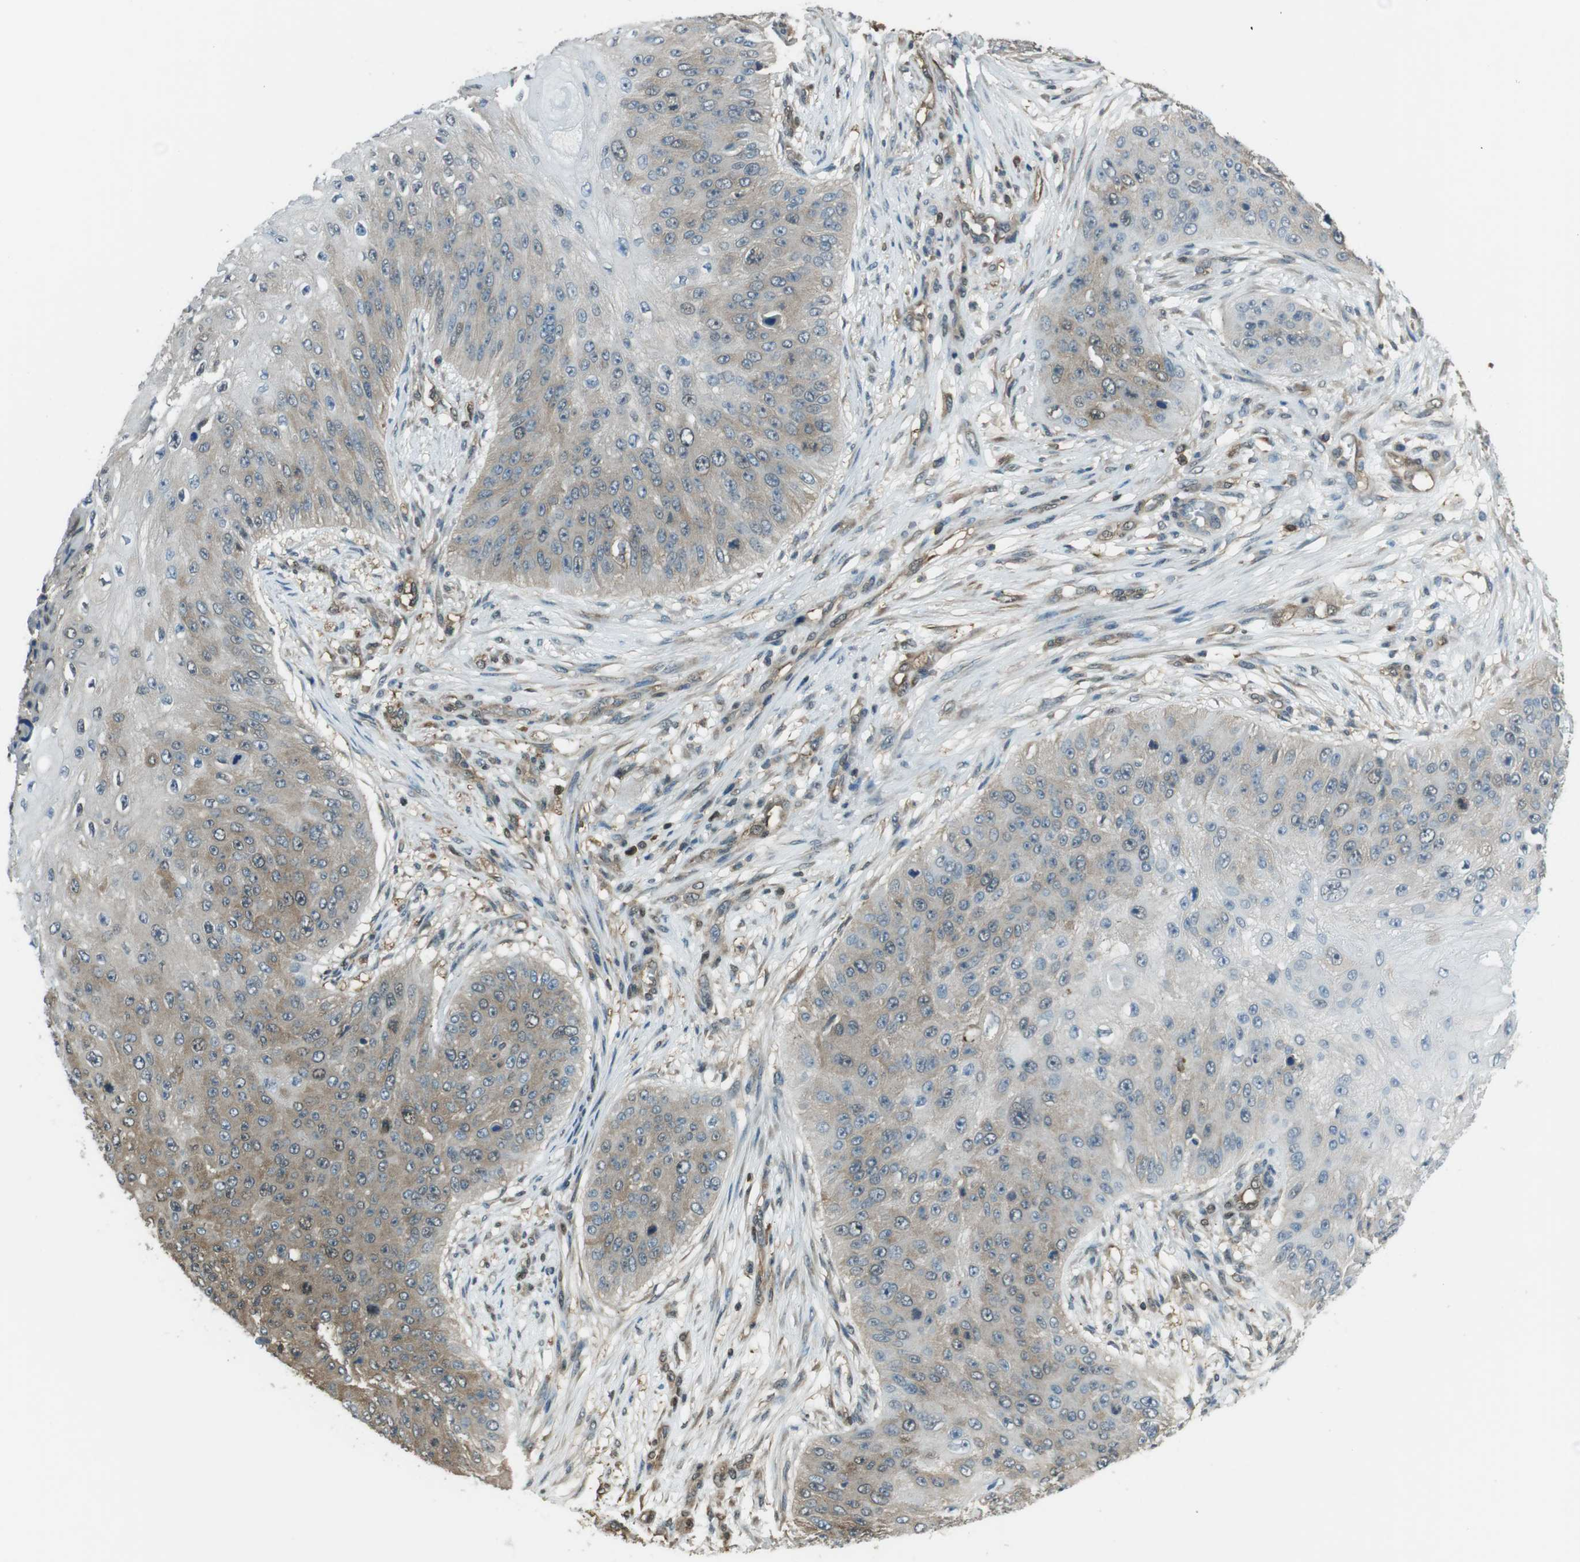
{"staining": {"intensity": "weak", "quantity": "25%-75%", "location": "cytoplasmic/membranous"}, "tissue": "skin cancer", "cell_type": "Tumor cells", "image_type": "cancer", "snomed": [{"axis": "morphology", "description": "Squamous cell carcinoma, NOS"}, {"axis": "topography", "description": "Skin"}], "caption": "This is a photomicrograph of IHC staining of skin cancer (squamous cell carcinoma), which shows weak staining in the cytoplasmic/membranous of tumor cells.", "gene": "TWSG1", "patient": {"sex": "female", "age": 80}}